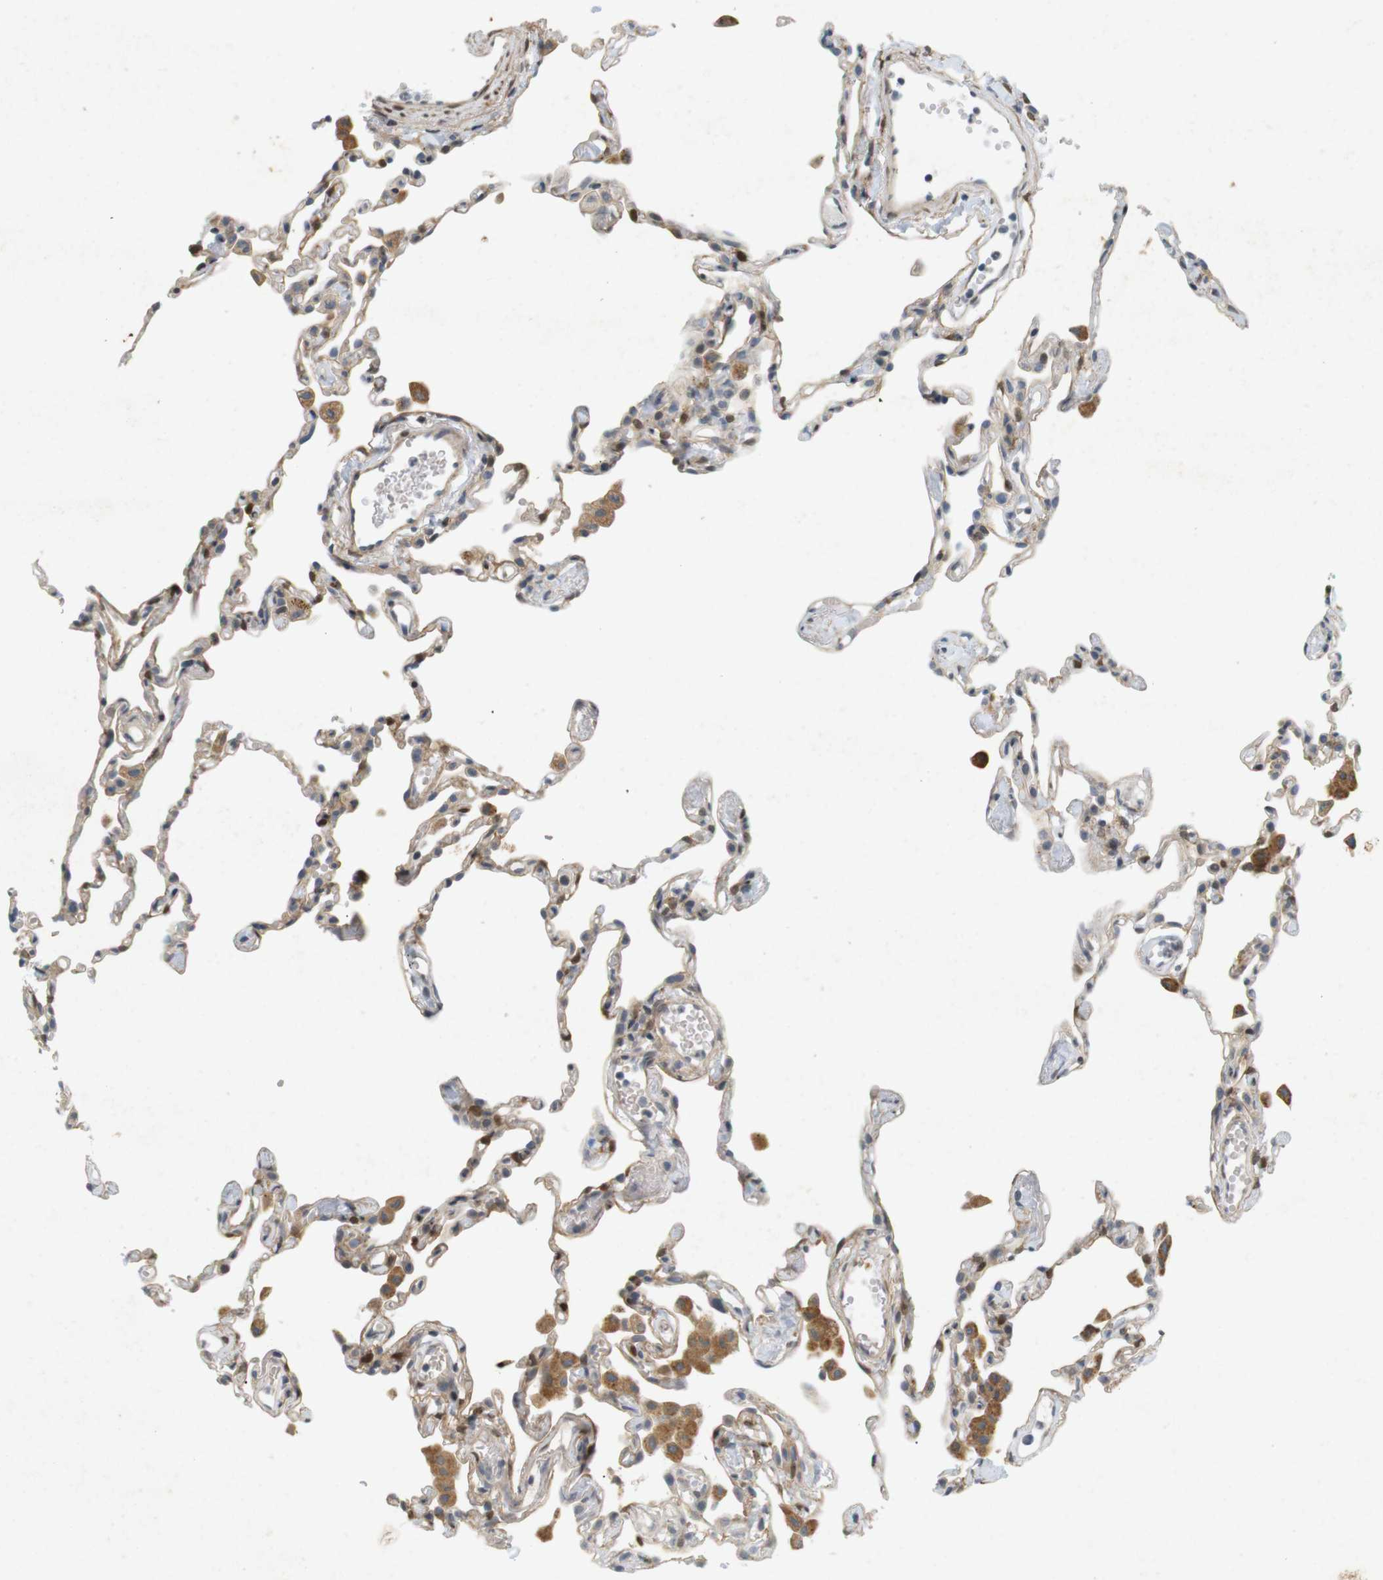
{"staining": {"intensity": "weak", "quantity": "25%-75%", "location": "cytoplasmic/membranous,nuclear"}, "tissue": "lung", "cell_type": "Alveolar cells", "image_type": "normal", "snomed": [{"axis": "morphology", "description": "Normal tissue, NOS"}, {"axis": "topography", "description": "Lung"}], "caption": "DAB (3,3'-diaminobenzidine) immunohistochemical staining of benign human lung shows weak cytoplasmic/membranous,nuclear protein expression in about 25%-75% of alveolar cells. The protein is shown in brown color, while the nuclei are stained blue.", "gene": "PPP1R14A", "patient": {"sex": "female", "age": 49}}